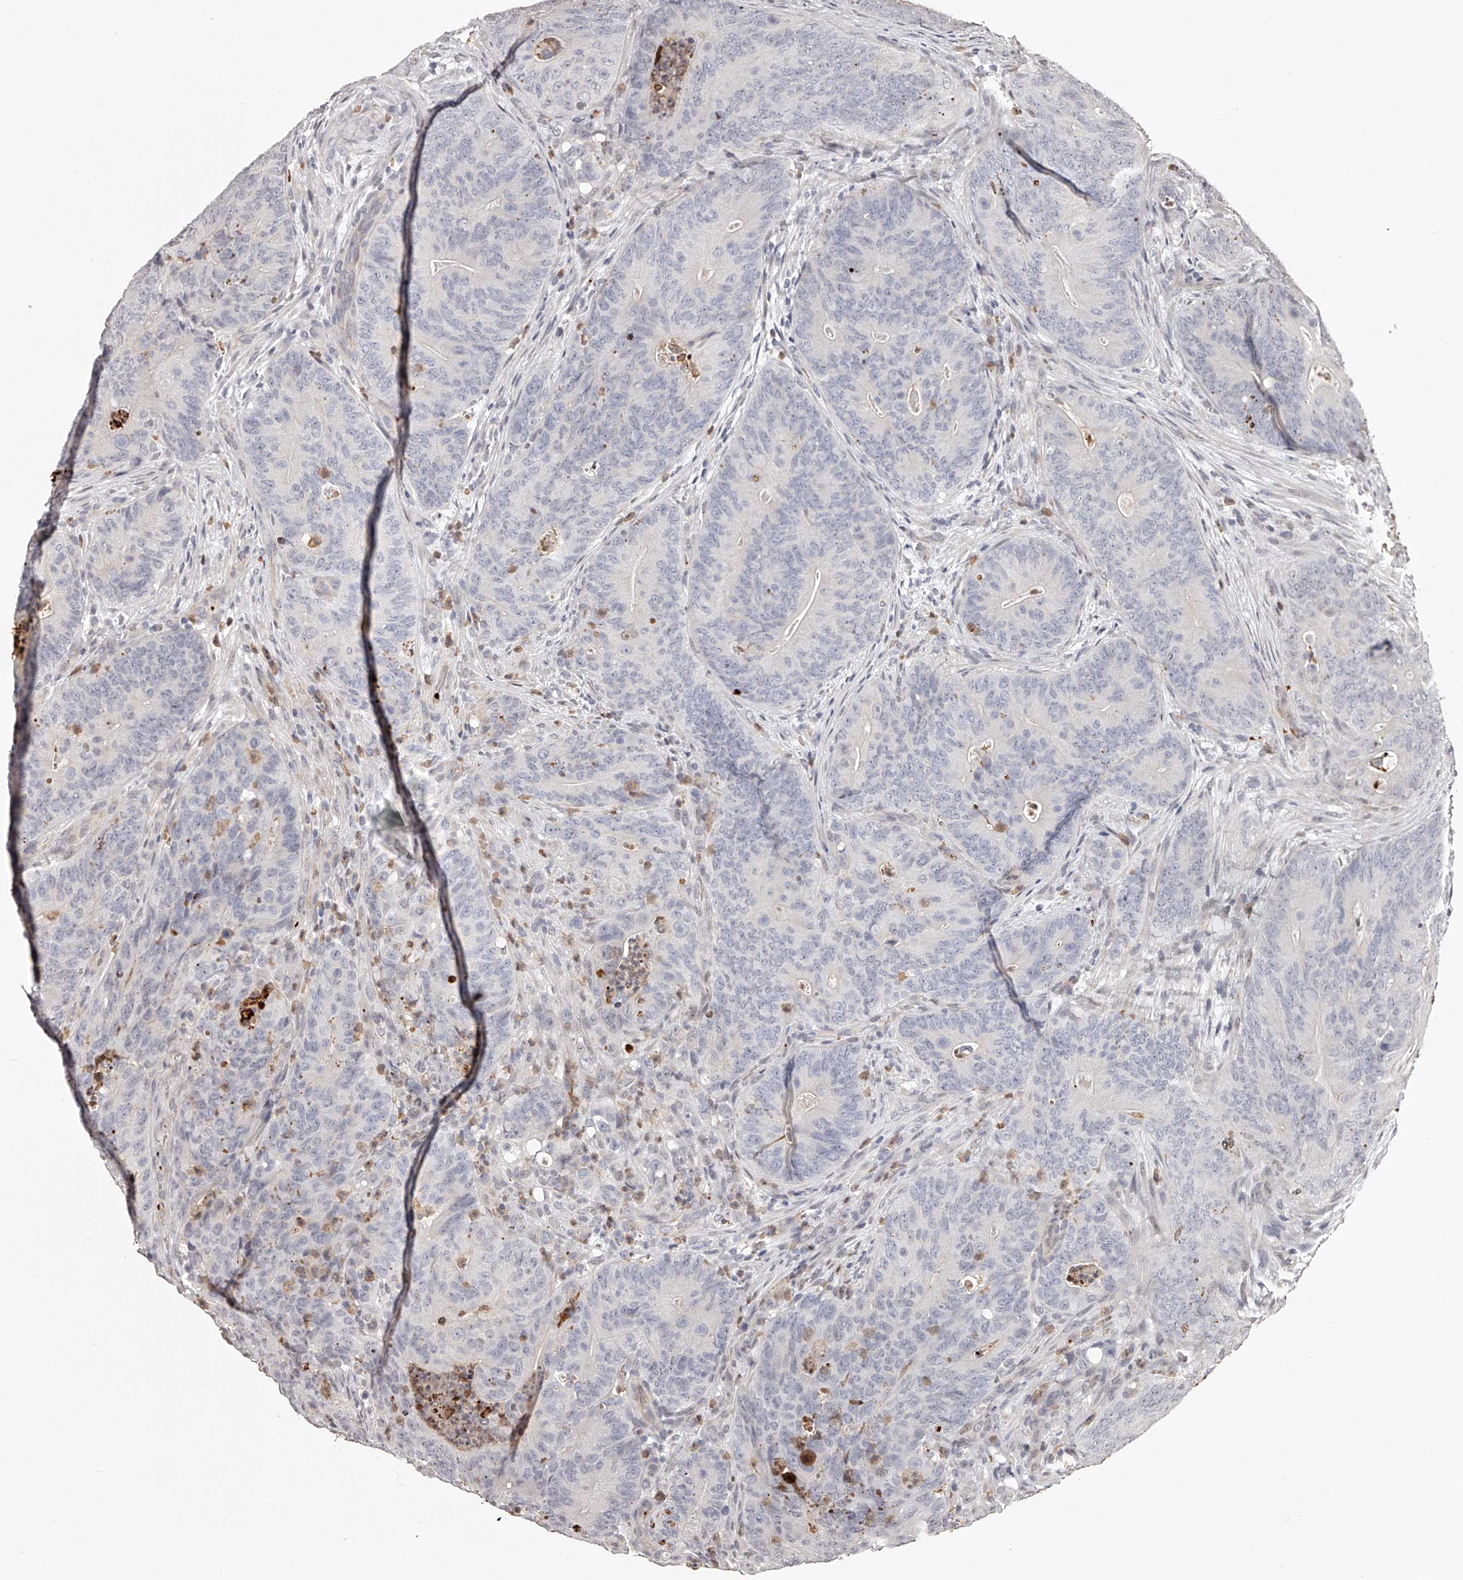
{"staining": {"intensity": "negative", "quantity": "none", "location": "none"}, "tissue": "colorectal cancer", "cell_type": "Tumor cells", "image_type": "cancer", "snomed": [{"axis": "morphology", "description": "Normal tissue, NOS"}, {"axis": "topography", "description": "Colon"}], "caption": "A high-resolution photomicrograph shows immunohistochemistry (IHC) staining of colorectal cancer, which reveals no significant positivity in tumor cells. (Immunohistochemistry (ihc), brightfield microscopy, high magnification).", "gene": "URGCP", "patient": {"sex": "female", "age": 82}}